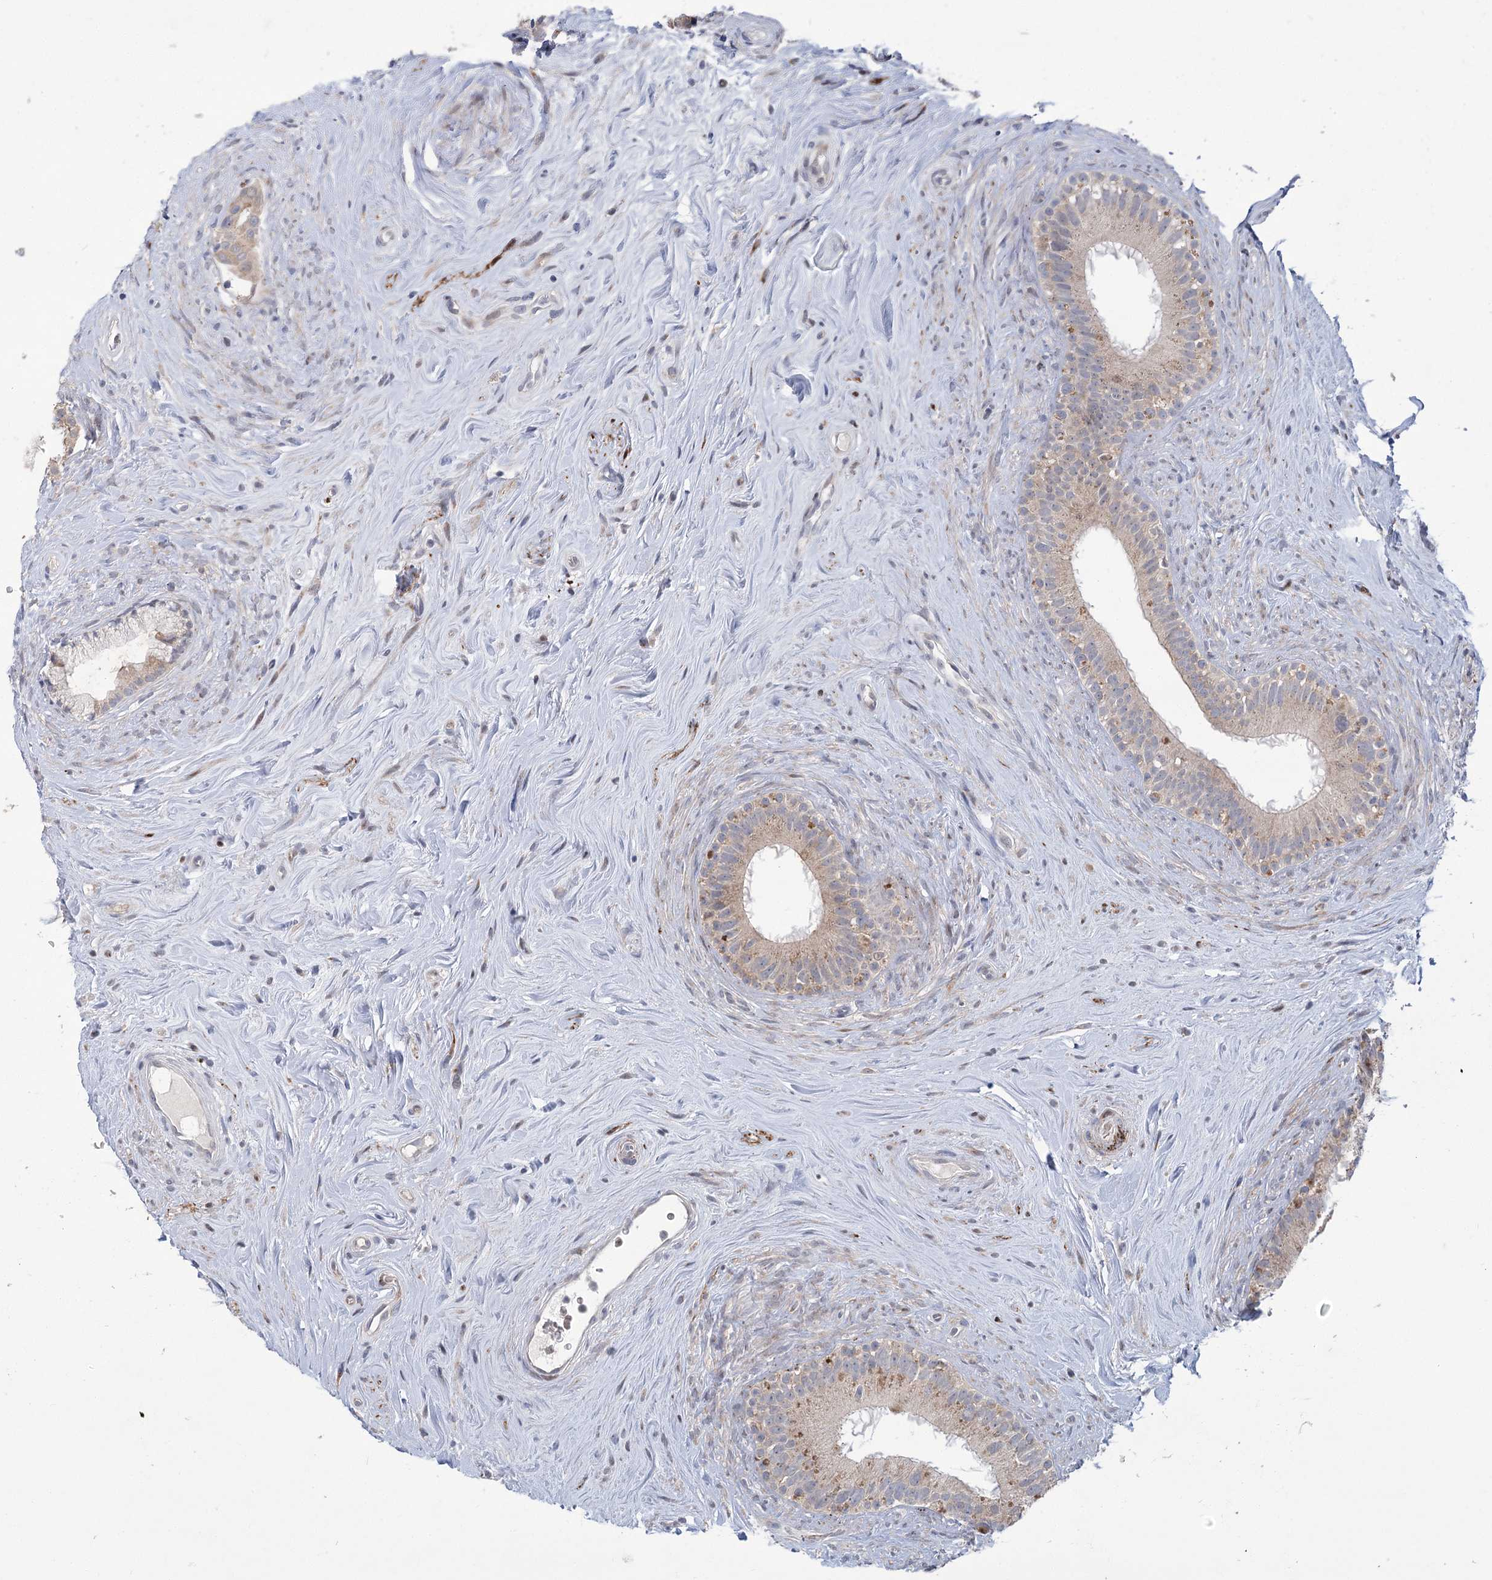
{"staining": {"intensity": "moderate", "quantity": "<25%", "location": "cytoplasmic/membranous"}, "tissue": "epididymis", "cell_type": "Glandular cells", "image_type": "normal", "snomed": [{"axis": "morphology", "description": "Normal tissue, NOS"}, {"axis": "topography", "description": "Epididymis"}], "caption": "Immunohistochemistry photomicrograph of normal human epididymis stained for a protein (brown), which exhibits low levels of moderate cytoplasmic/membranous staining in approximately <25% of glandular cells.", "gene": "GCNT4", "patient": {"sex": "male", "age": 84}}